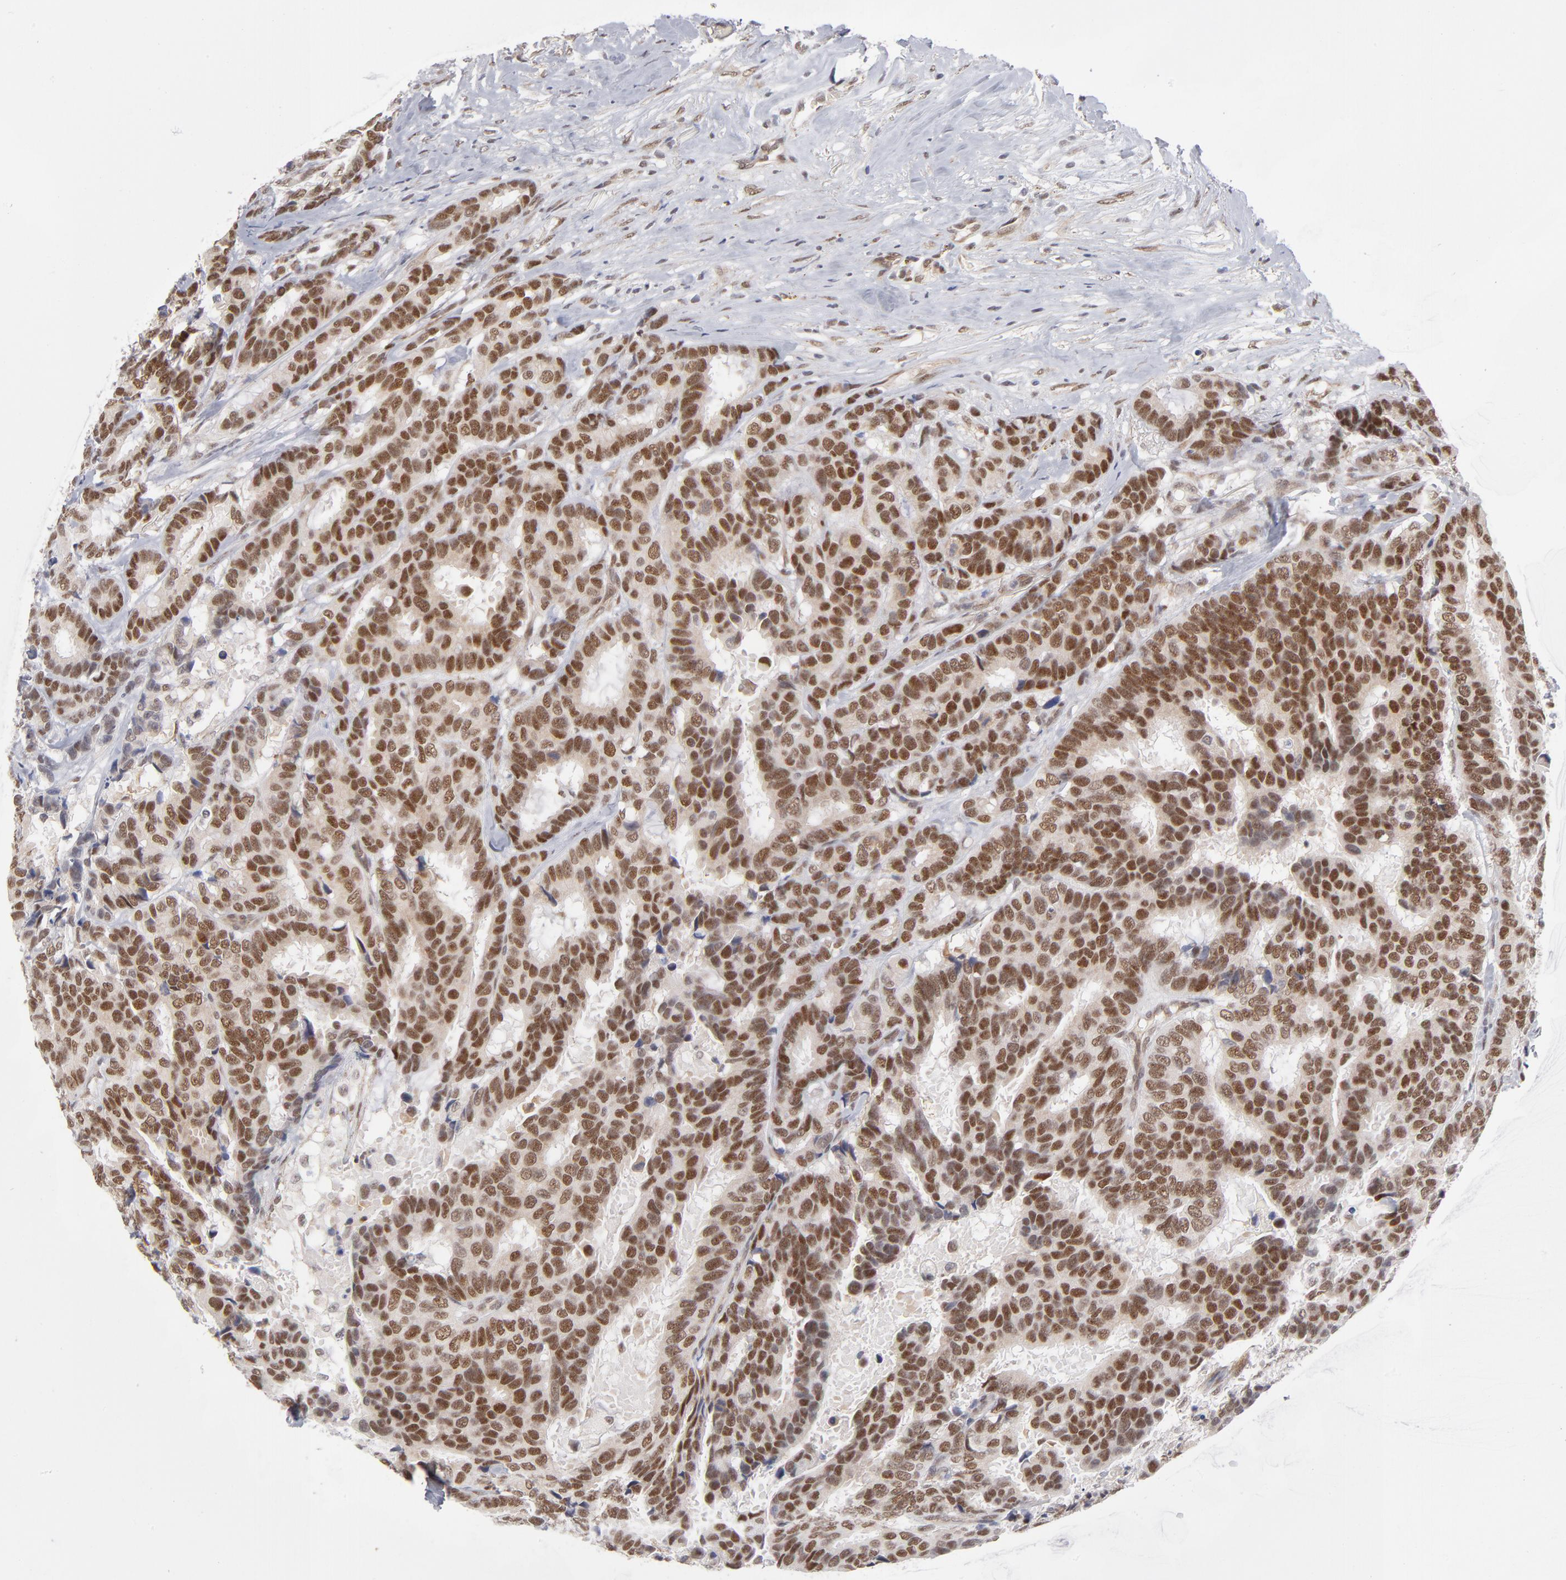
{"staining": {"intensity": "strong", "quantity": ">75%", "location": "cytoplasmic/membranous,nuclear"}, "tissue": "breast cancer", "cell_type": "Tumor cells", "image_type": "cancer", "snomed": [{"axis": "morphology", "description": "Duct carcinoma"}, {"axis": "topography", "description": "Breast"}], "caption": "The histopathology image demonstrates staining of invasive ductal carcinoma (breast), revealing strong cytoplasmic/membranous and nuclear protein staining (brown color) within tumor cells. The staining was performed using DAB to visualize the protein expression in brown, while the nuclei were stained in blue with hematoxylin (Magnification: 20x).", "gene": "NBN", "patient": {"sex": "female", "age": 87}}